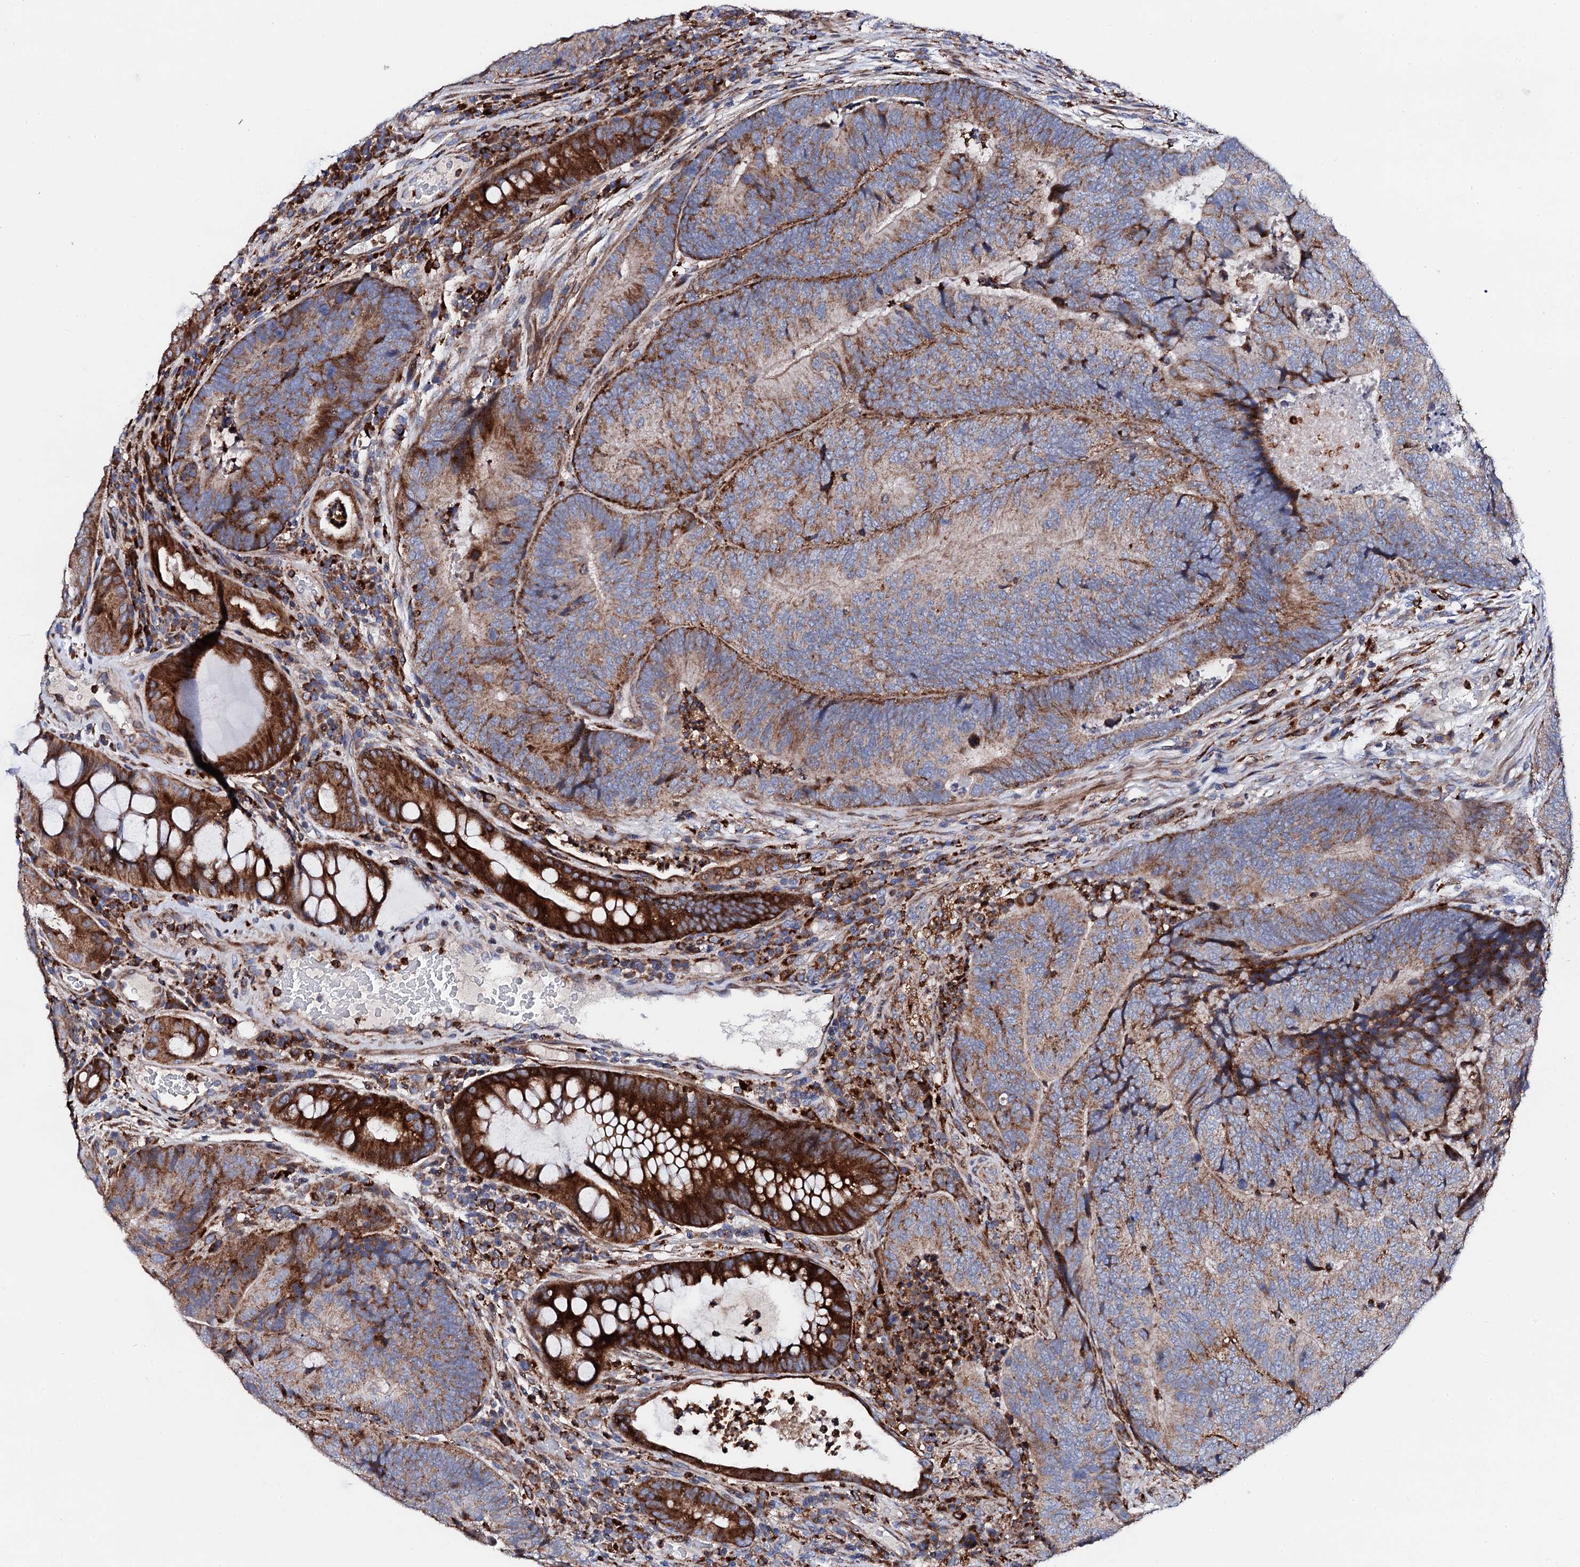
{"staining": {"intensity": "moderate", "quantity": ">75%", "location": "cytoplasmic/membranous"}, "tissue": "colorectal cancer", "cell_type": "Tumor cells", "image_type": "cancer", "snomed": [{"axis": "morphology", "description": "Adenocarcinoma, NOS"}, {"axis": "topography", "description": "Colon"}], "caption": "Protein staining shows moderate cytoplasmic/membranous staining in about >75% of tumor cells in colorectal cancer (adenocarcinoma).", "gene": "TCIRG1", "patient": {"sex": "female", "age": 67}}